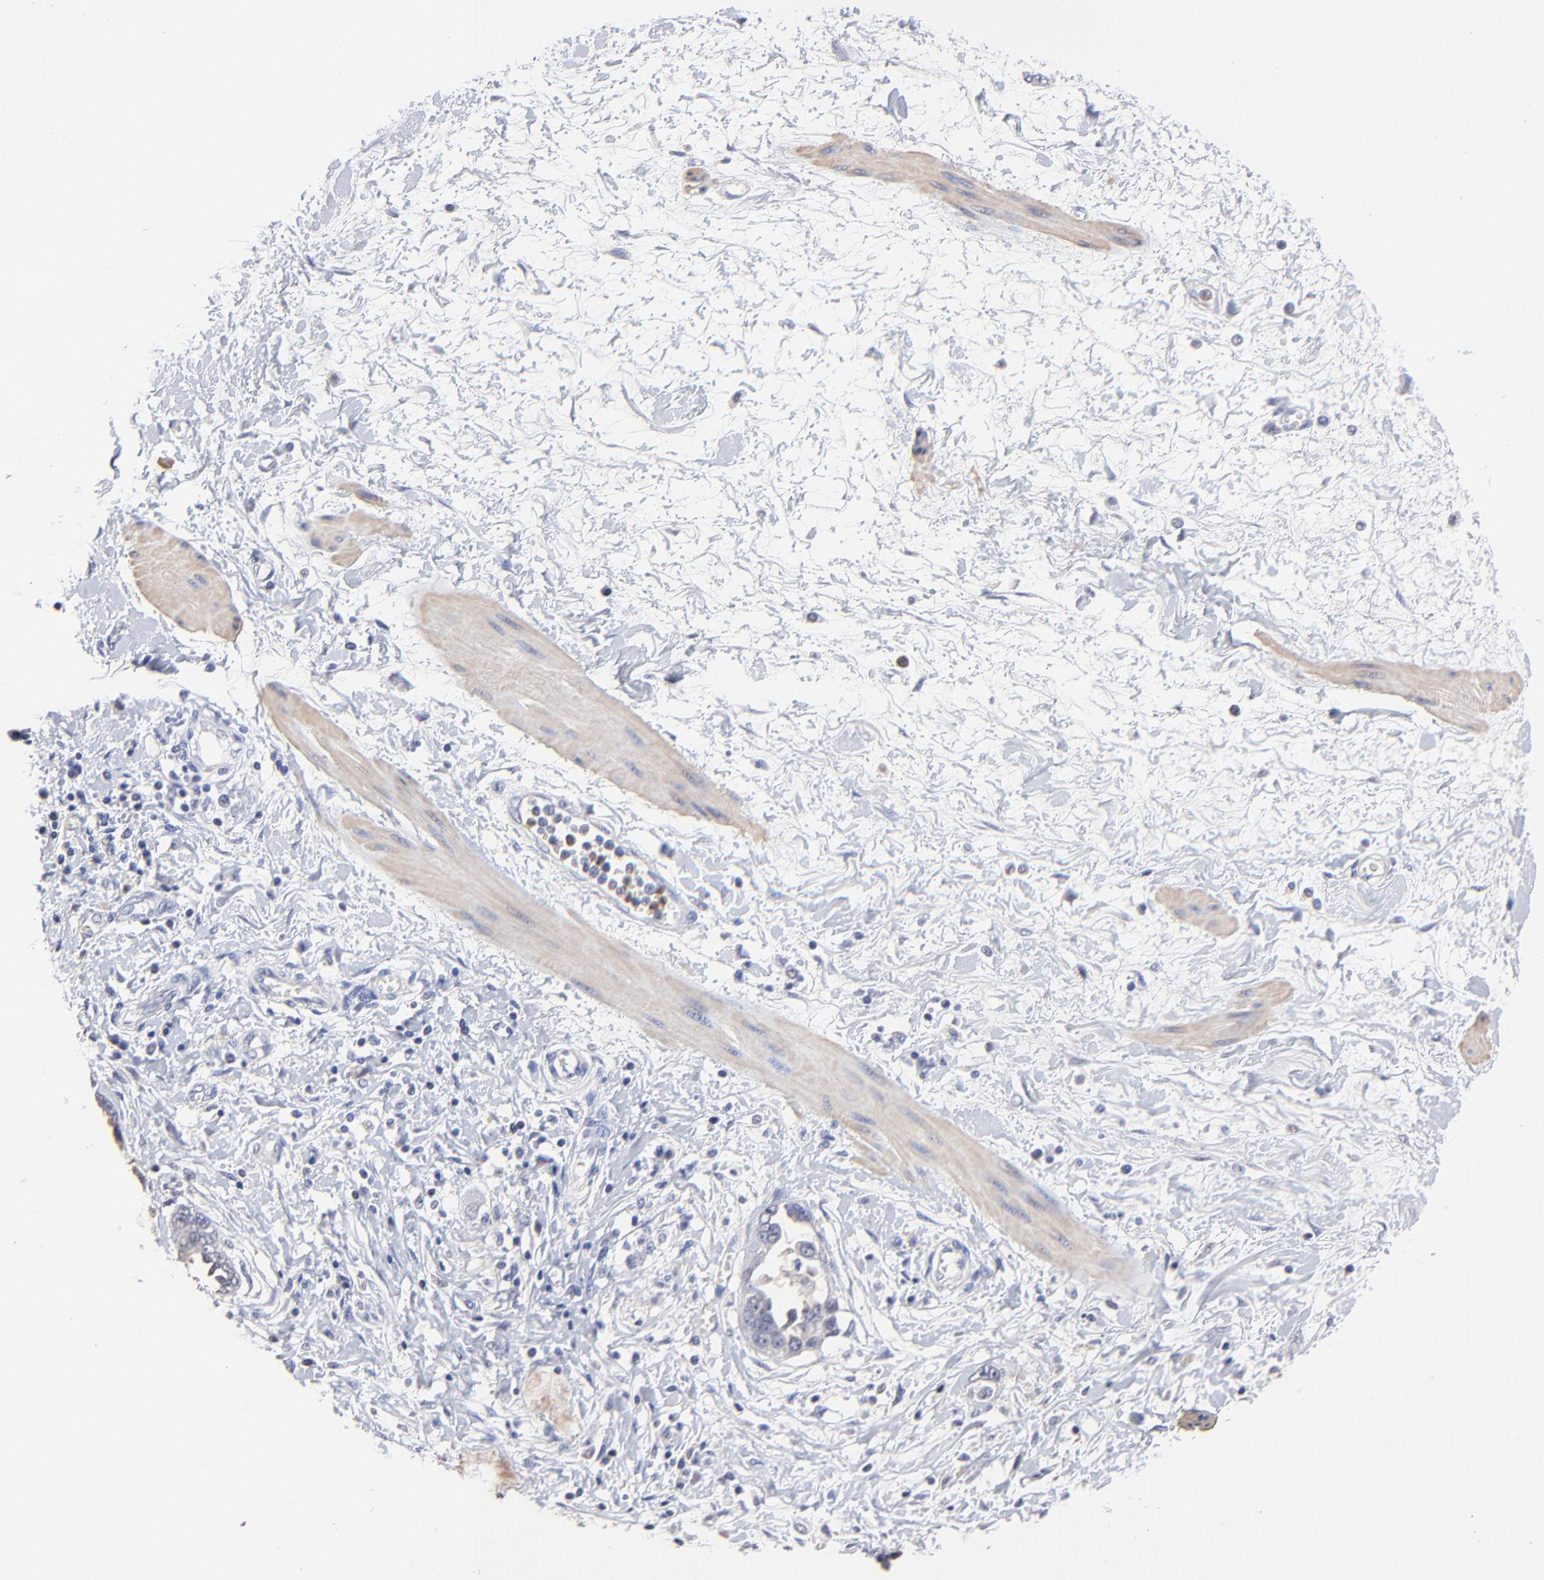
{"staining": {"intensity": "negative", "quantity": "none", "location": "none"}, "tissue": "ovarian cancer", "cell_type": "Tumor cells", "image_type": "cancer", "snomed": [{"axis": "morphology", "description": "Cystadenocarcinoma, serous, NOS"}, {"axis": "topography", "description": "Ovary"}], "caption": "Immunohistochemistry (IHC) image of human ovarian serous cystadenocarcinoma stained for a protein (brown), which displays no expression in tumor cells.", "gene": "BBOF1", "patient": {"sex": "female", "age": 63}}